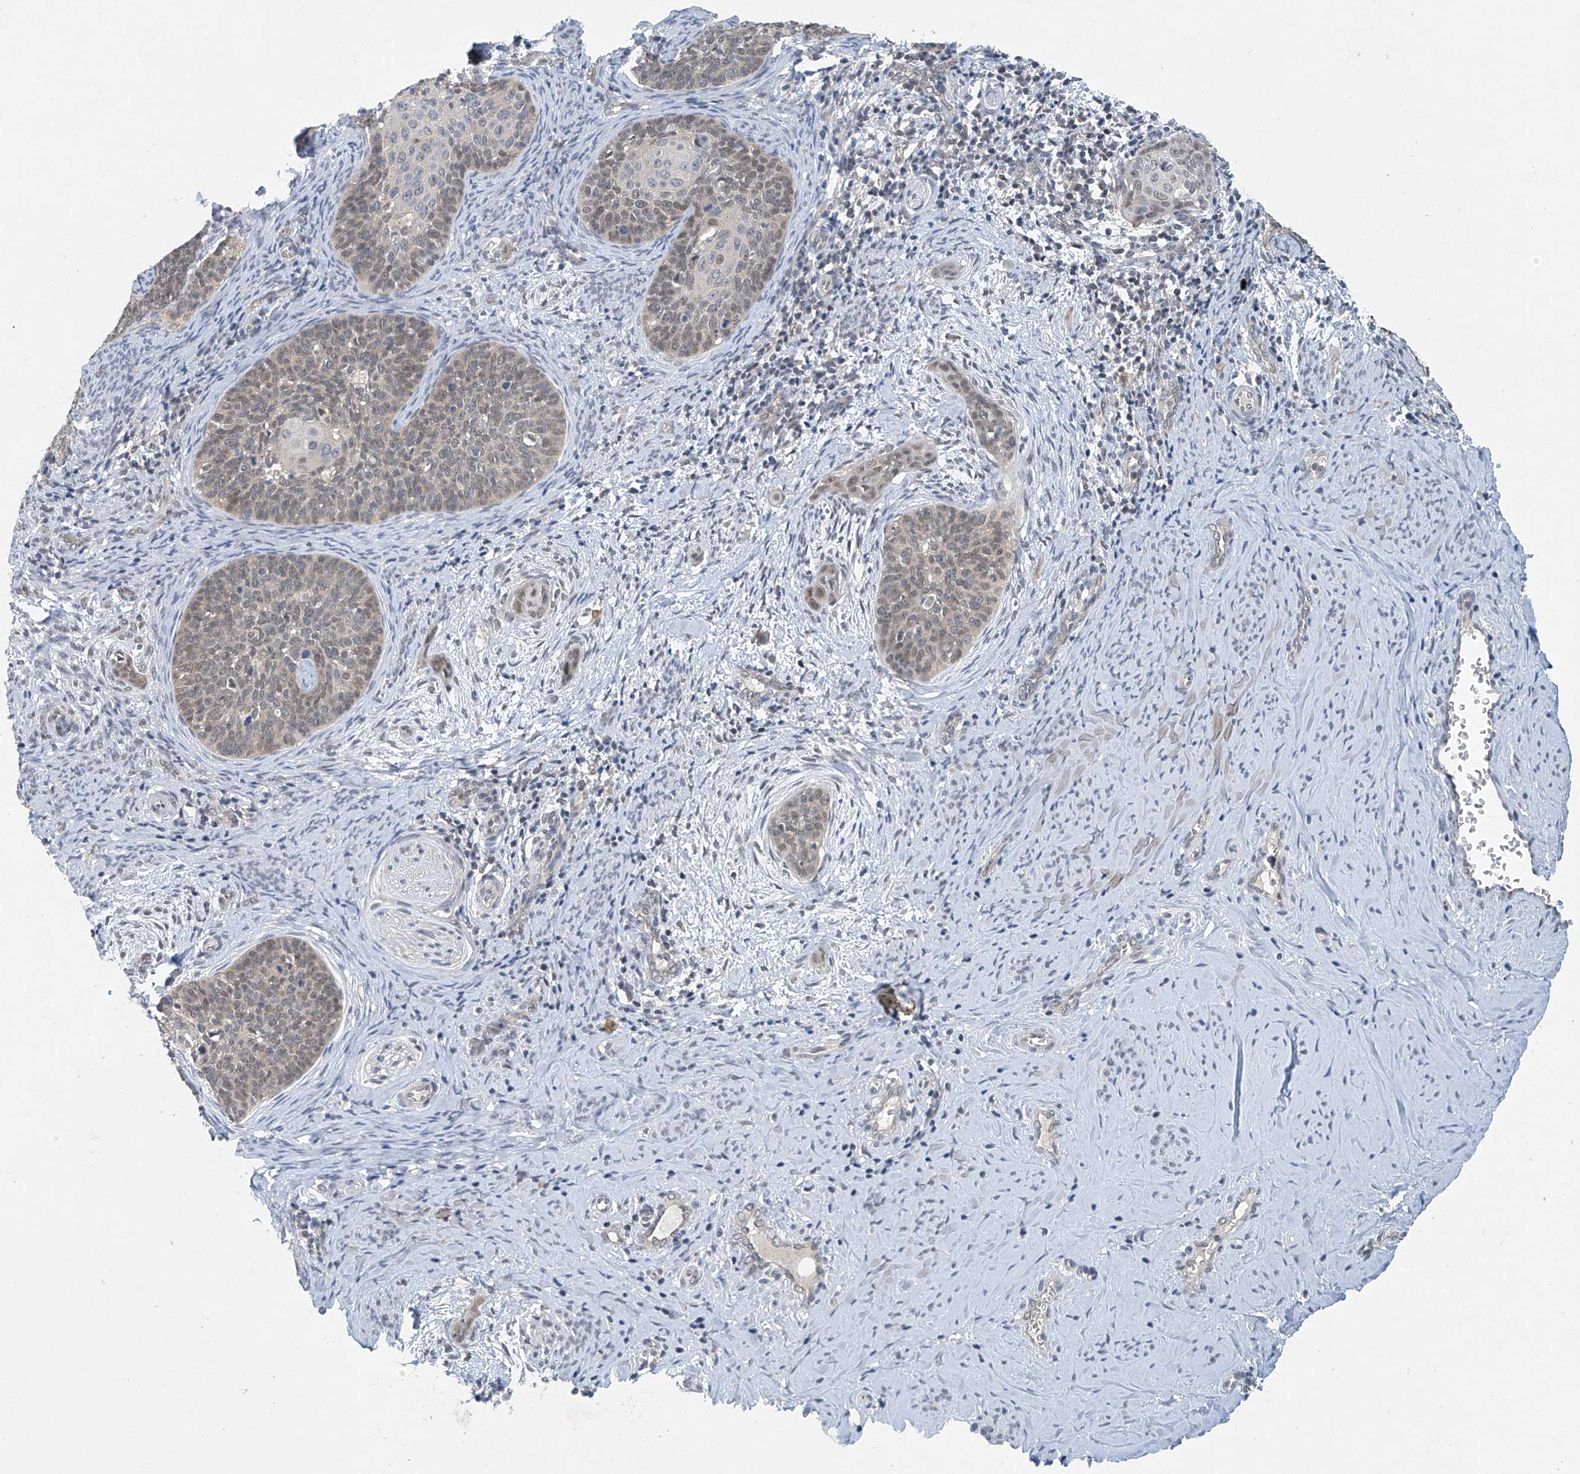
{"staining": {"intensity": "weak", "quantity": "25%-75%", "location": "nuclear"}, "tissue": "cervical cancer", "cell_type": "Tumor cells", "image_type": "cancer", "snomed": [{"axis": "morphology", "description": "Squamous cell carcinoma, NOS"}, {"axis": "topography", "description": "Cervix"}], "caption": "Human cervical cancer (squamous cell carcinoma) stained with a brown dye demonstrates weak nuclear positive expression in about 25%-75% of tumor cells.", "gene": "TAF8", "patient": {"sex": "female", "age": 33}}